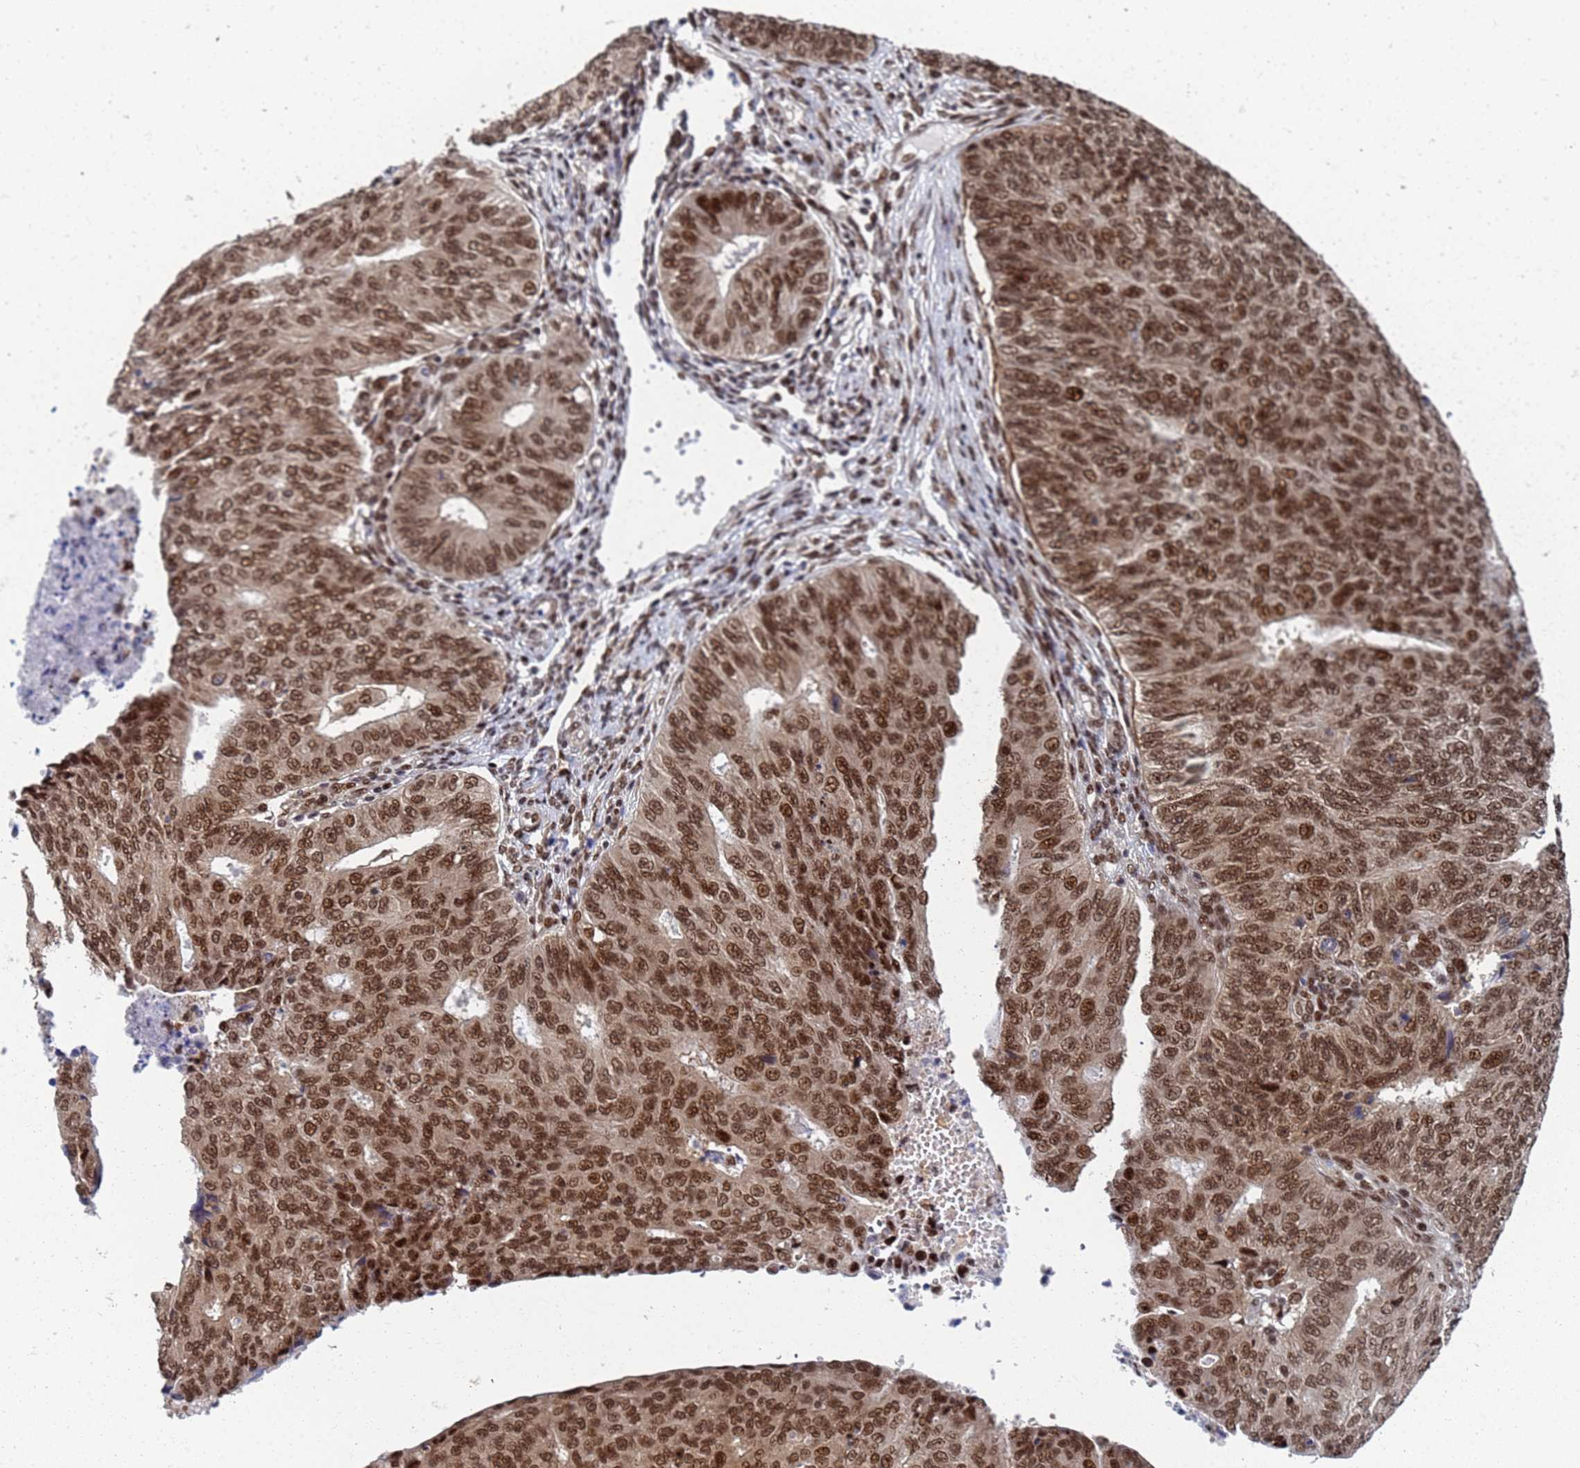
{"staining": {"intensity": "strong", "quantity": ">75%", "location": "nuclear"}, "tissue": "endometrial cancer", "cell_type": "Tumor cells", "image_type": "cancer", "snomed": [{"axis": "morphology", "description": "Adenocarcinoma, NOS"}, {"axis": "topography", "description": "Endometrium"}], "caption": "Strong nuclear protein staining is present in approximately >75% of tumor cells in endometrial cancer (adenocarcinoma).", "gene": "AP5Z1", "patient": {"sex": "female", "age": 32}}